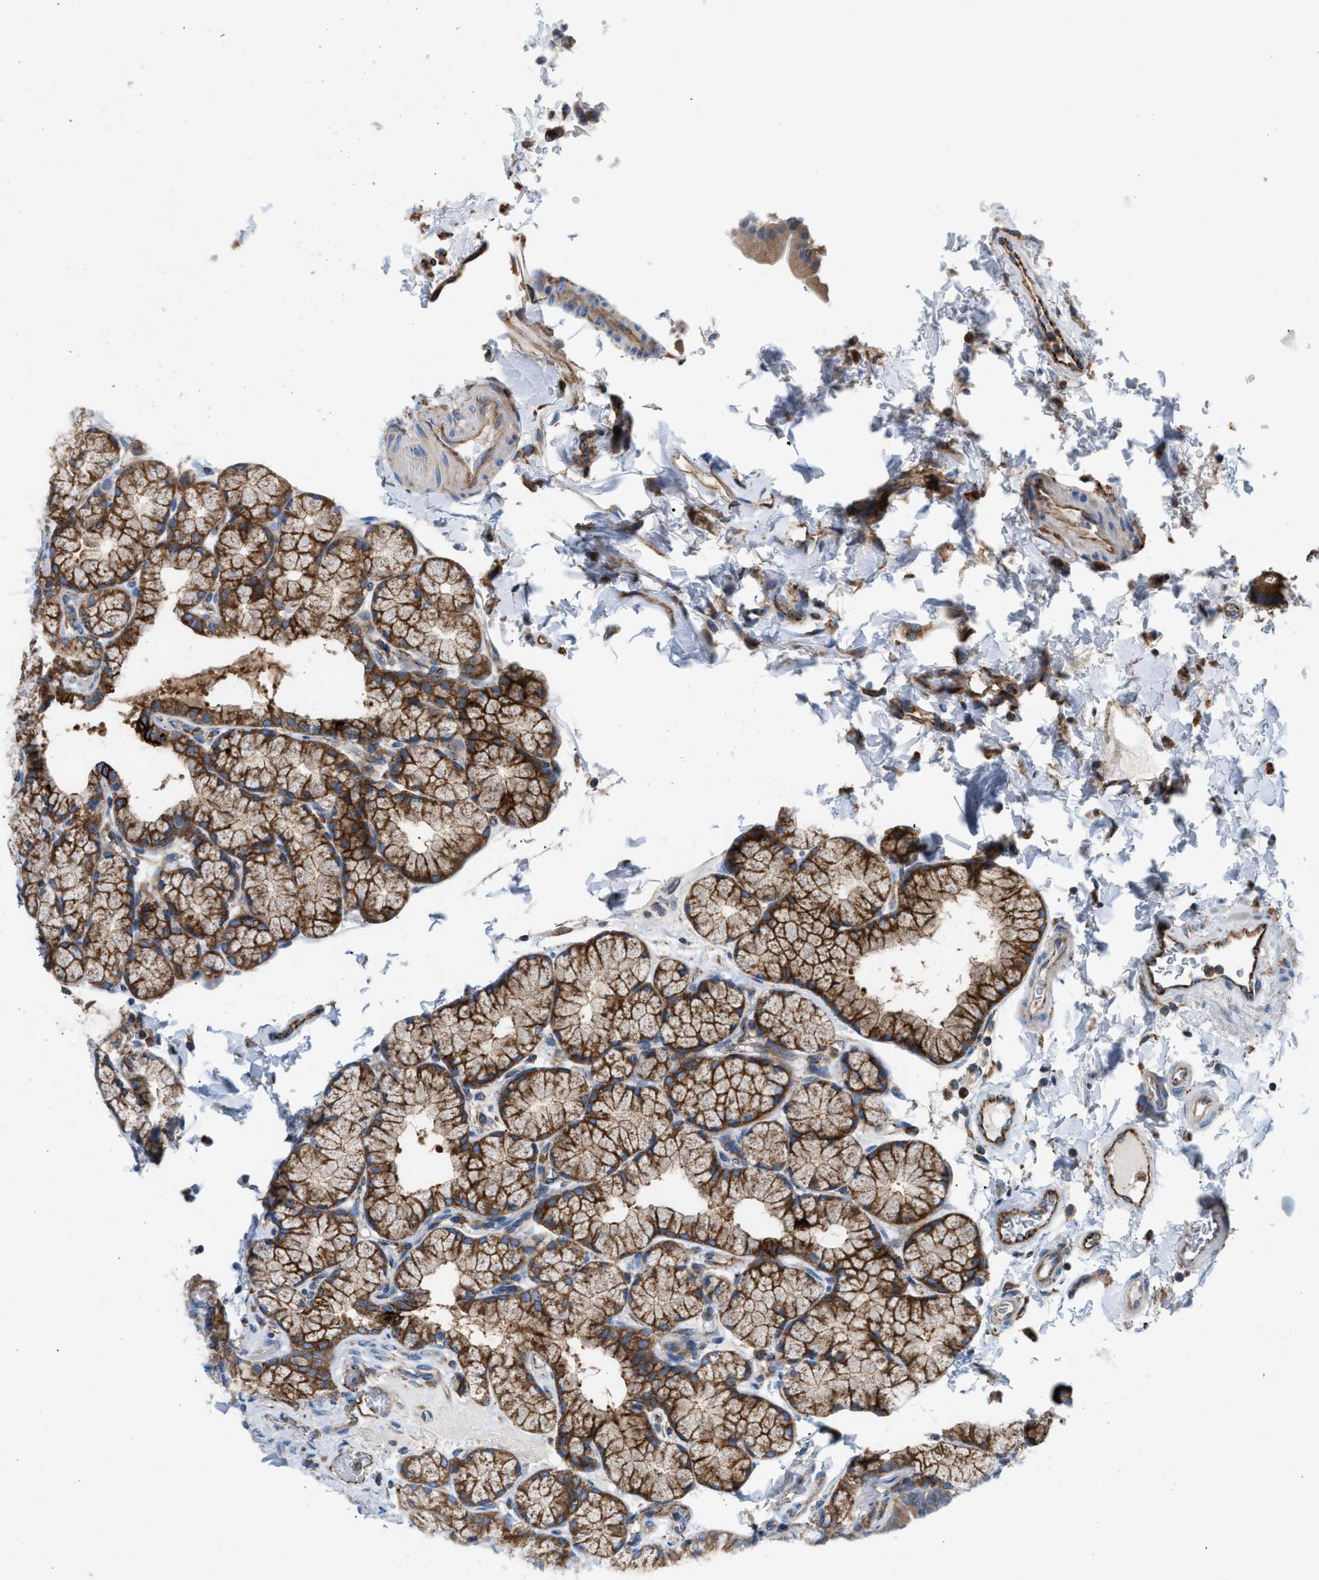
{"staining": {"intensity": "strong", "quantity": ">75%", "location": "cytoplasmic/membranous"}, "tissue": "duodenum", "cell_type": "Glandular cells", "image_type": "normal", "snomed": [{"axis": "morphology", "description": "Normal tissue, NOS"}, {"axis": "topography", "description": "Duodenum"}], "caption": "Benign duodenum demonstrates strong cytoplasmic/membranous positivity in approximately >75% of glandular cells, visualized by immunohistochemistry.", "gene": "TBC1D15", "patient": {"sex": "male", "age": 50}}